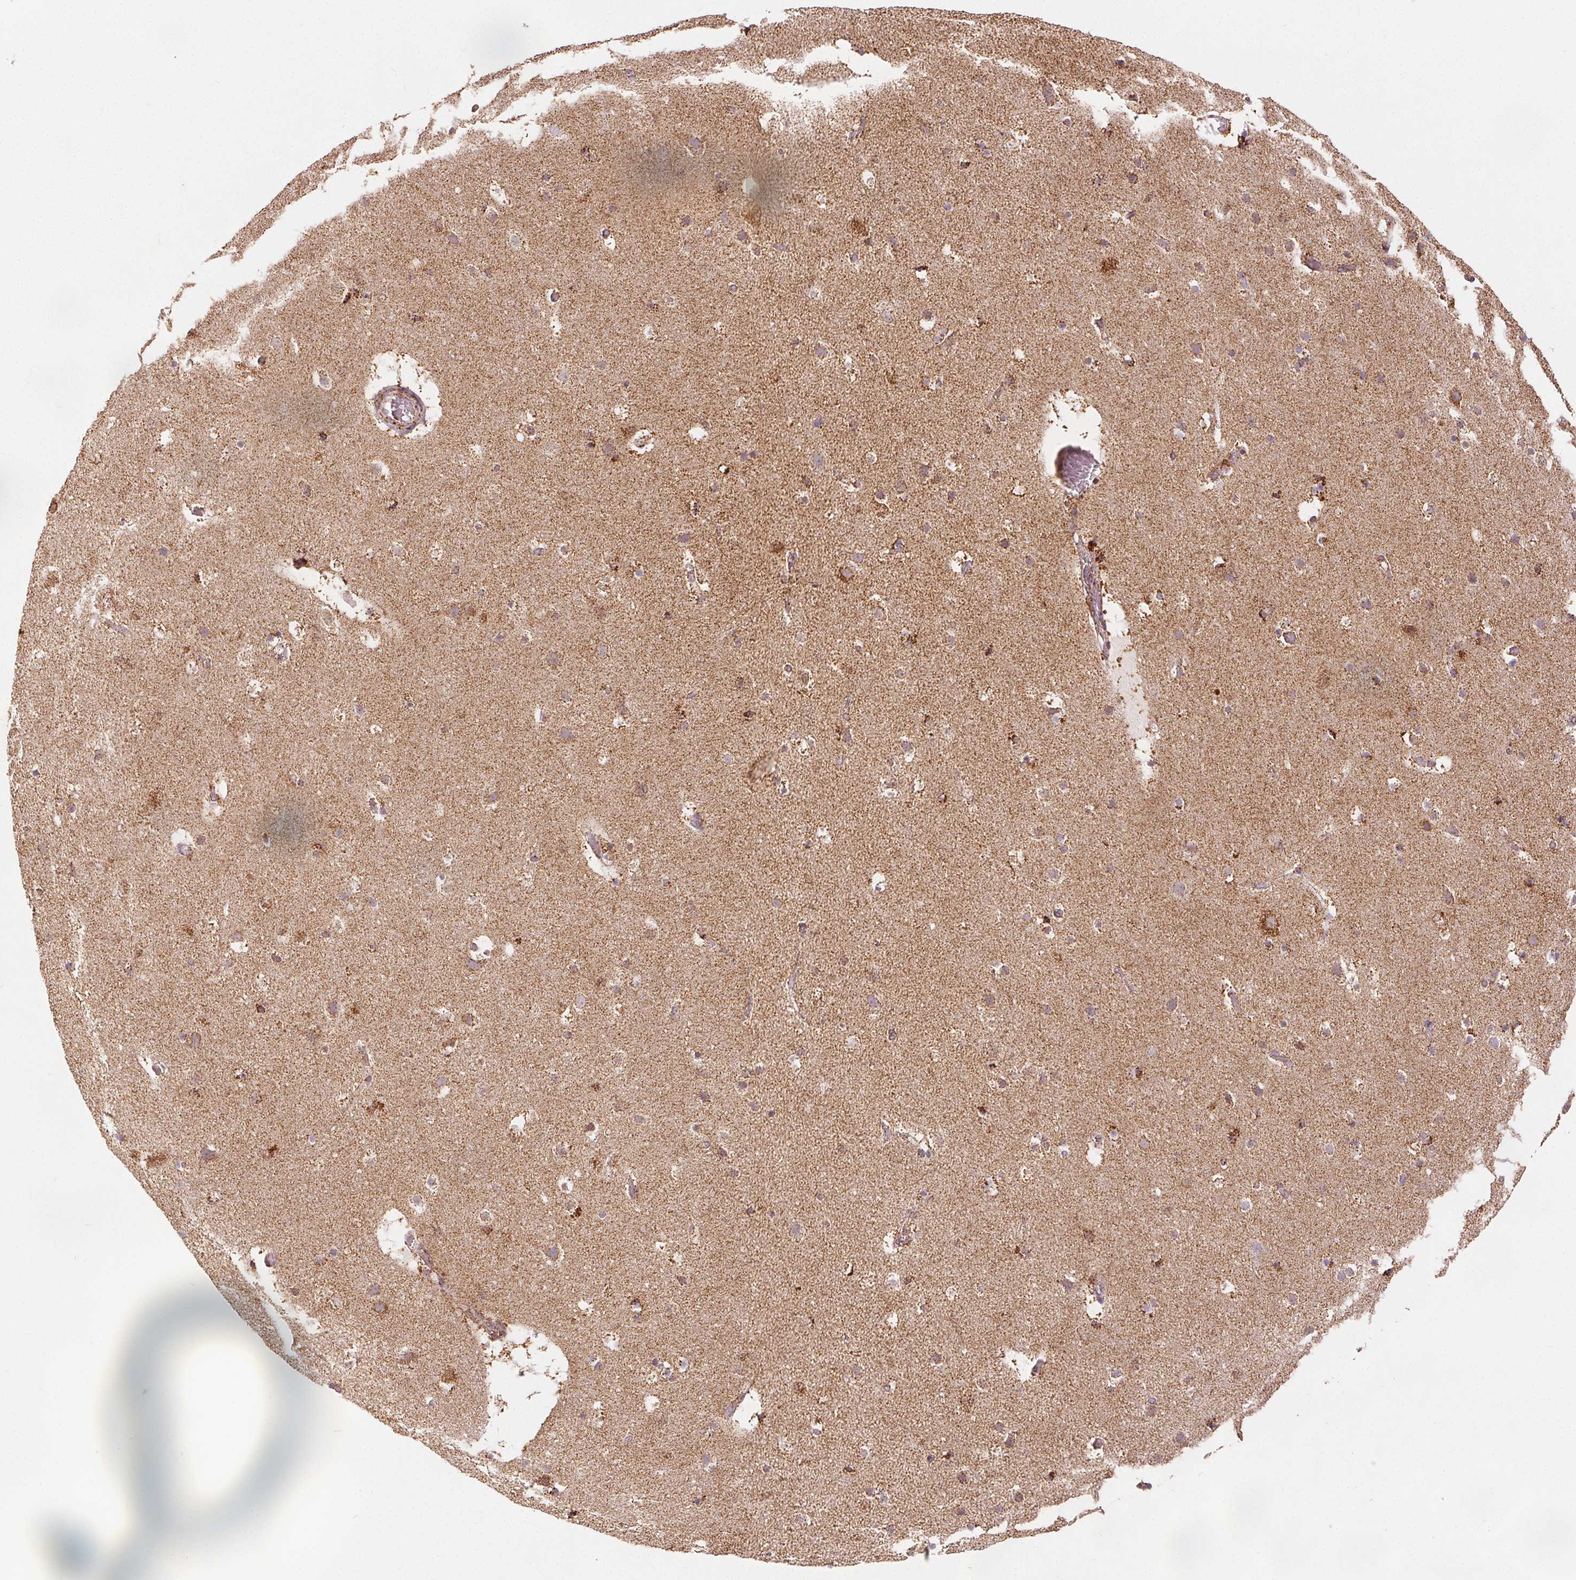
{"staining": {"intensity": "moderate", "quantity": "25%-75%", "location": "cytoplasmic/membranous"}, "tissue": "cerebral cortex", "cell_type": "Endothelial cells", "image_type": "normal", "snomed": [{"axis": "morphology", "description": "Normal tissue, NOS"}, {"axis": "topography", "description": "Cerebral cortex"}], "caption": "The image displays immunohistochemical staining of normal cerebral cortex. There is moderate cytoplasmic/membranous staining is present in about 25%-75% of endothelial cells.", "gene": "SDHB", "patient": {"sex": "female", "age": 42}}